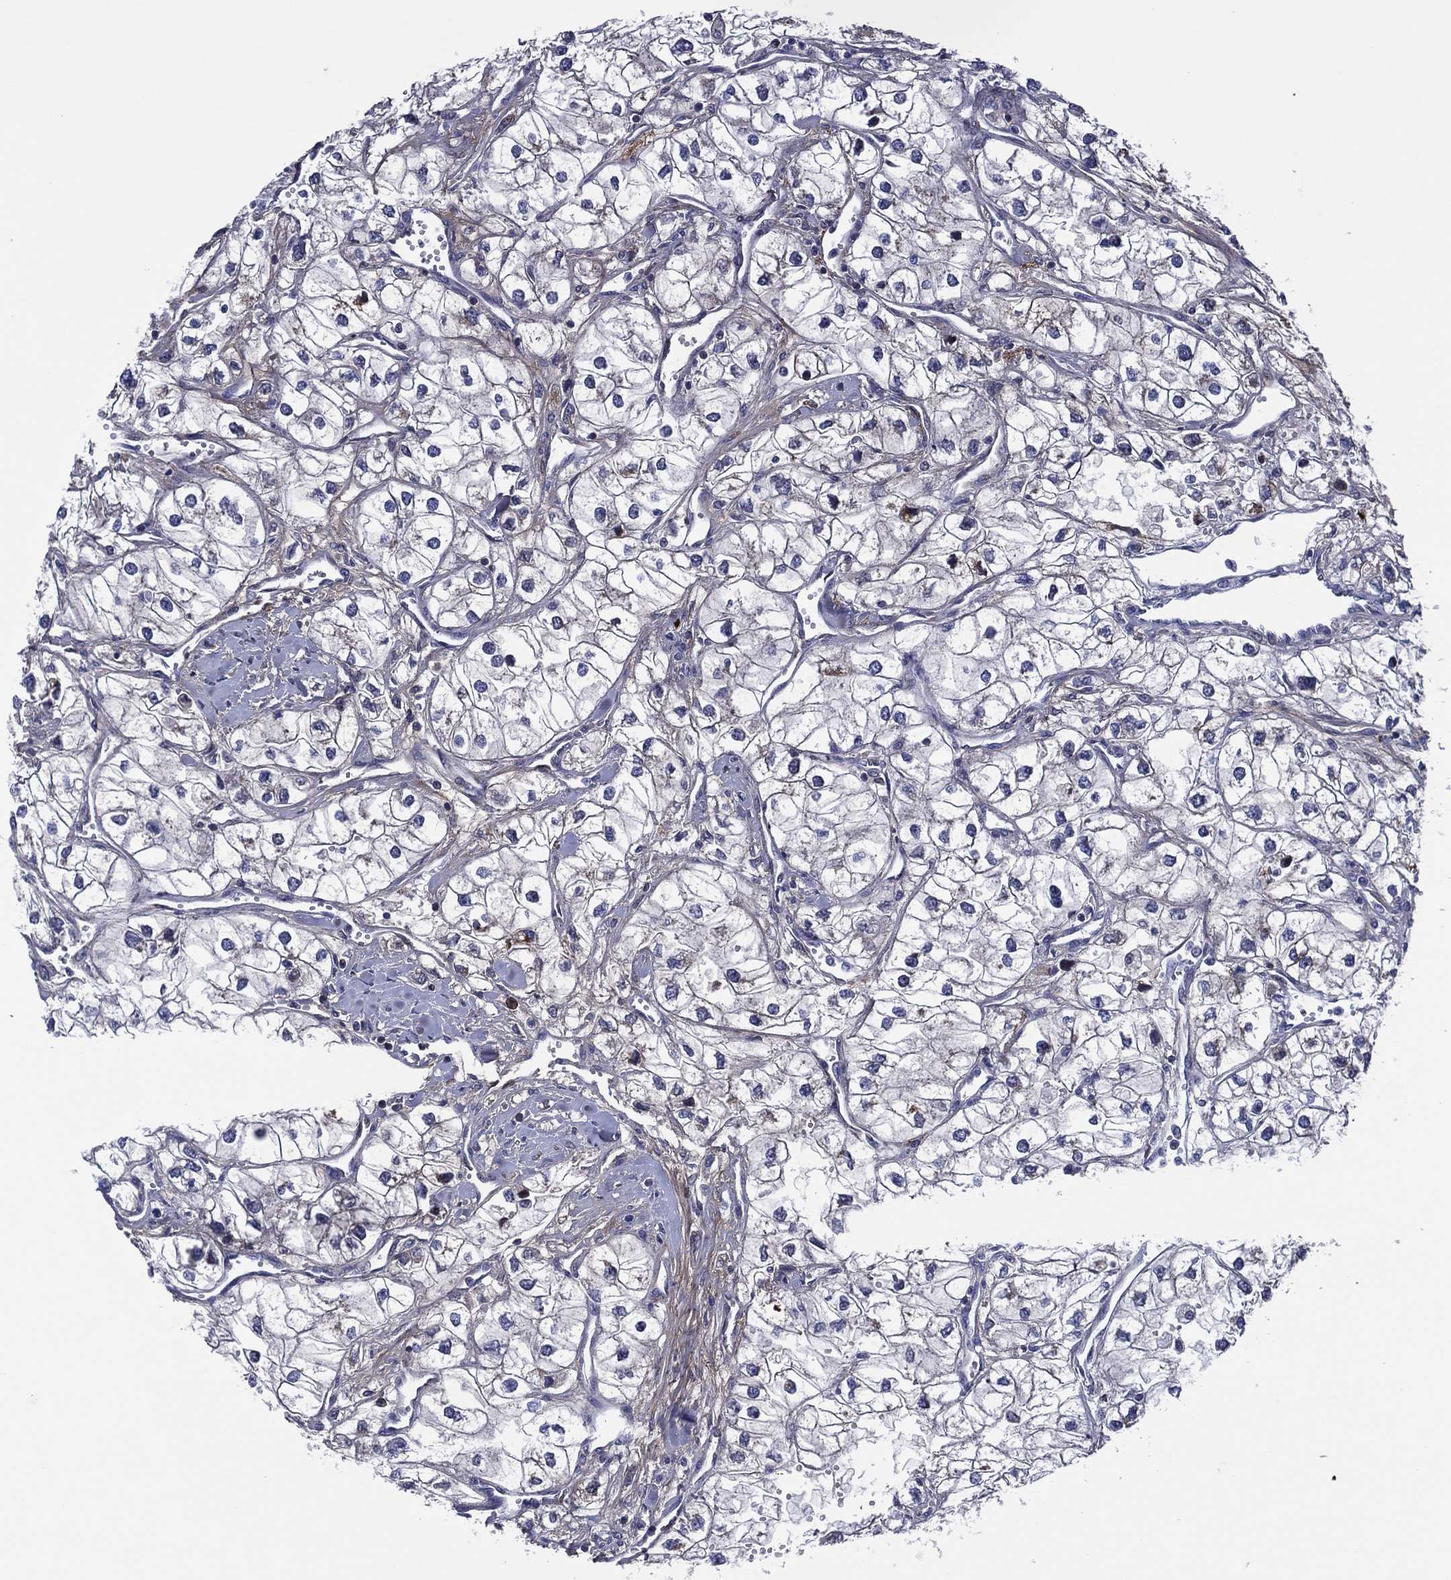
{"staining": {"intensity": "negative", "quantity": "none", "location": "none"}, "tissue": "renal cancer", "cell_type": "Tumor cells", "image_type": "cancer", "snomed": [{"axis": "morphology", "description": "Adenocarcinoma, NOS"}, {"axis": "topography", "description": "Kidney"}], "caption": "Immunohistochemical staining of human renal cancer reveals no significant staining in tumor cells.", "gene": "TRIM31", "patient": {"sex": "male", "age": 59}}